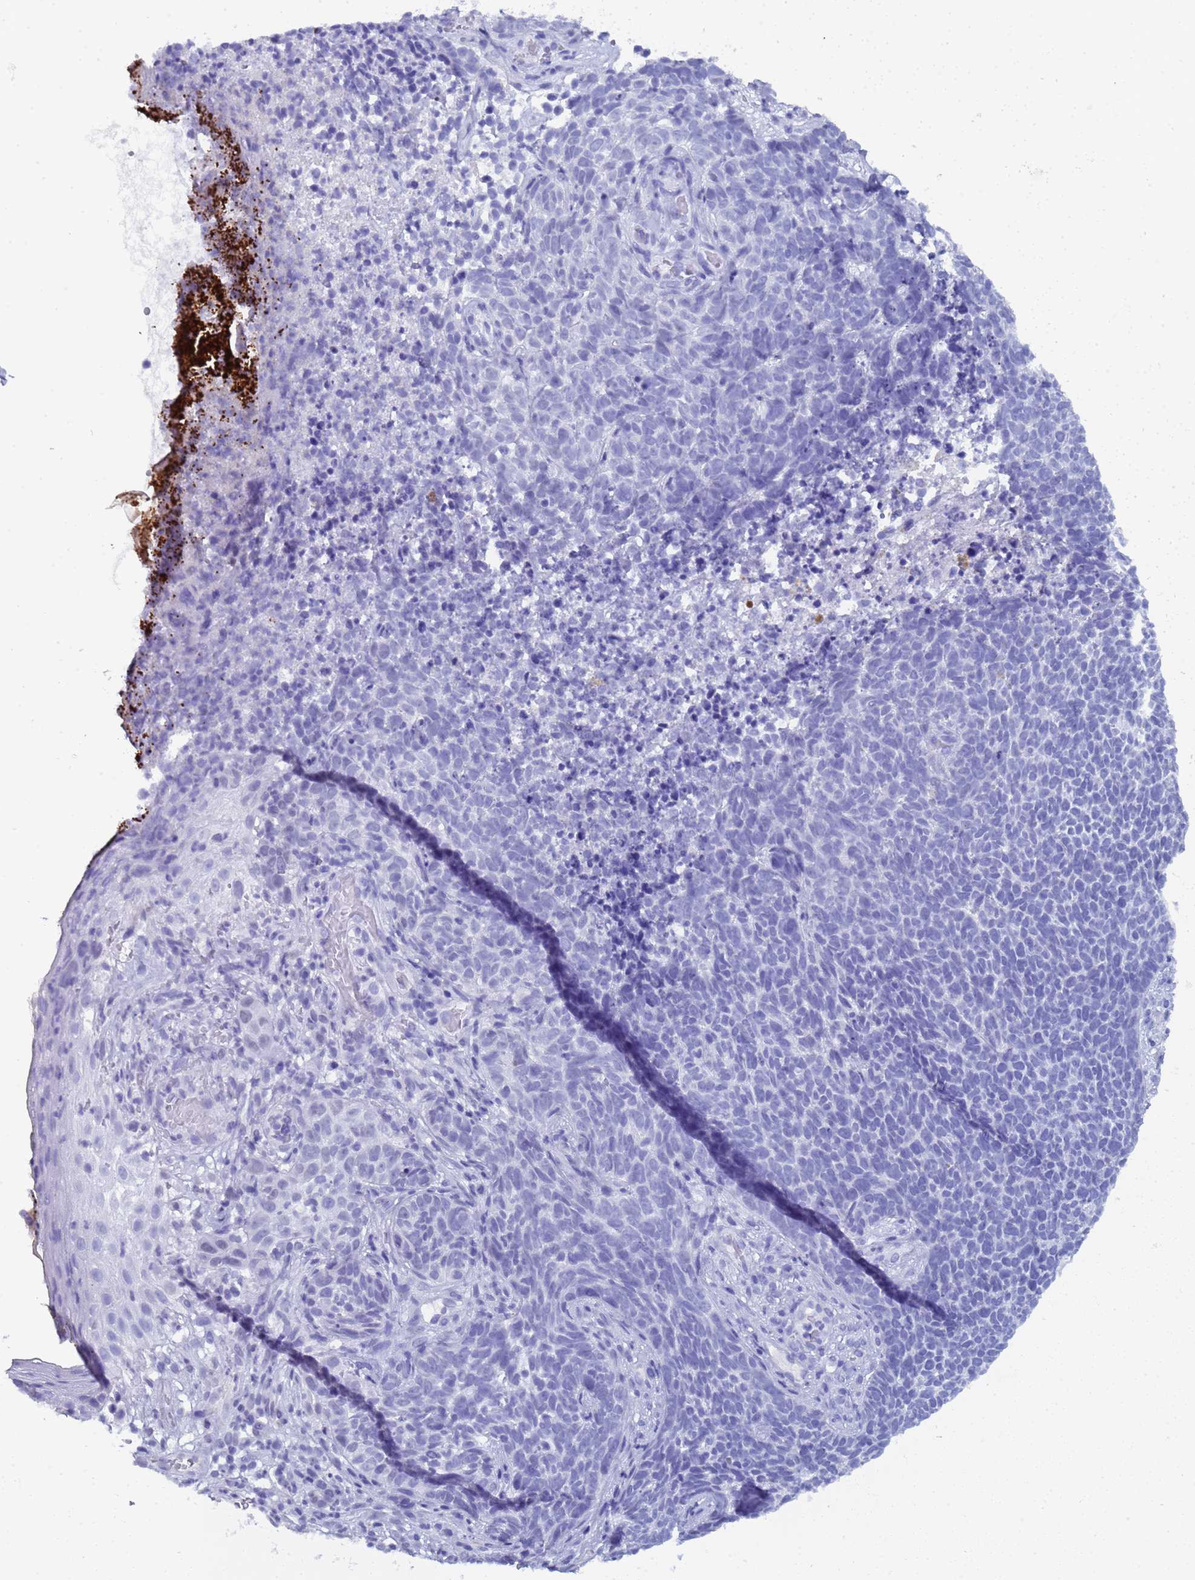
{"staining": {"intensity": "negative", "quantity": "none", "location": "none"}, "tissue": "skin cancer", "cell_type": "Tumor cells", "image_type": "cancer", "snomed": [{"axis": "morphology", "description": "Basal cell carcinoma"}, {"axis": "topography", "description": "Skin"}], "caption": "Tumor cells show no significant protein positivity in basal cell carcinoma (skin).", "gene": "CTRC", "patient": {"sex": "female", "age": 84}}